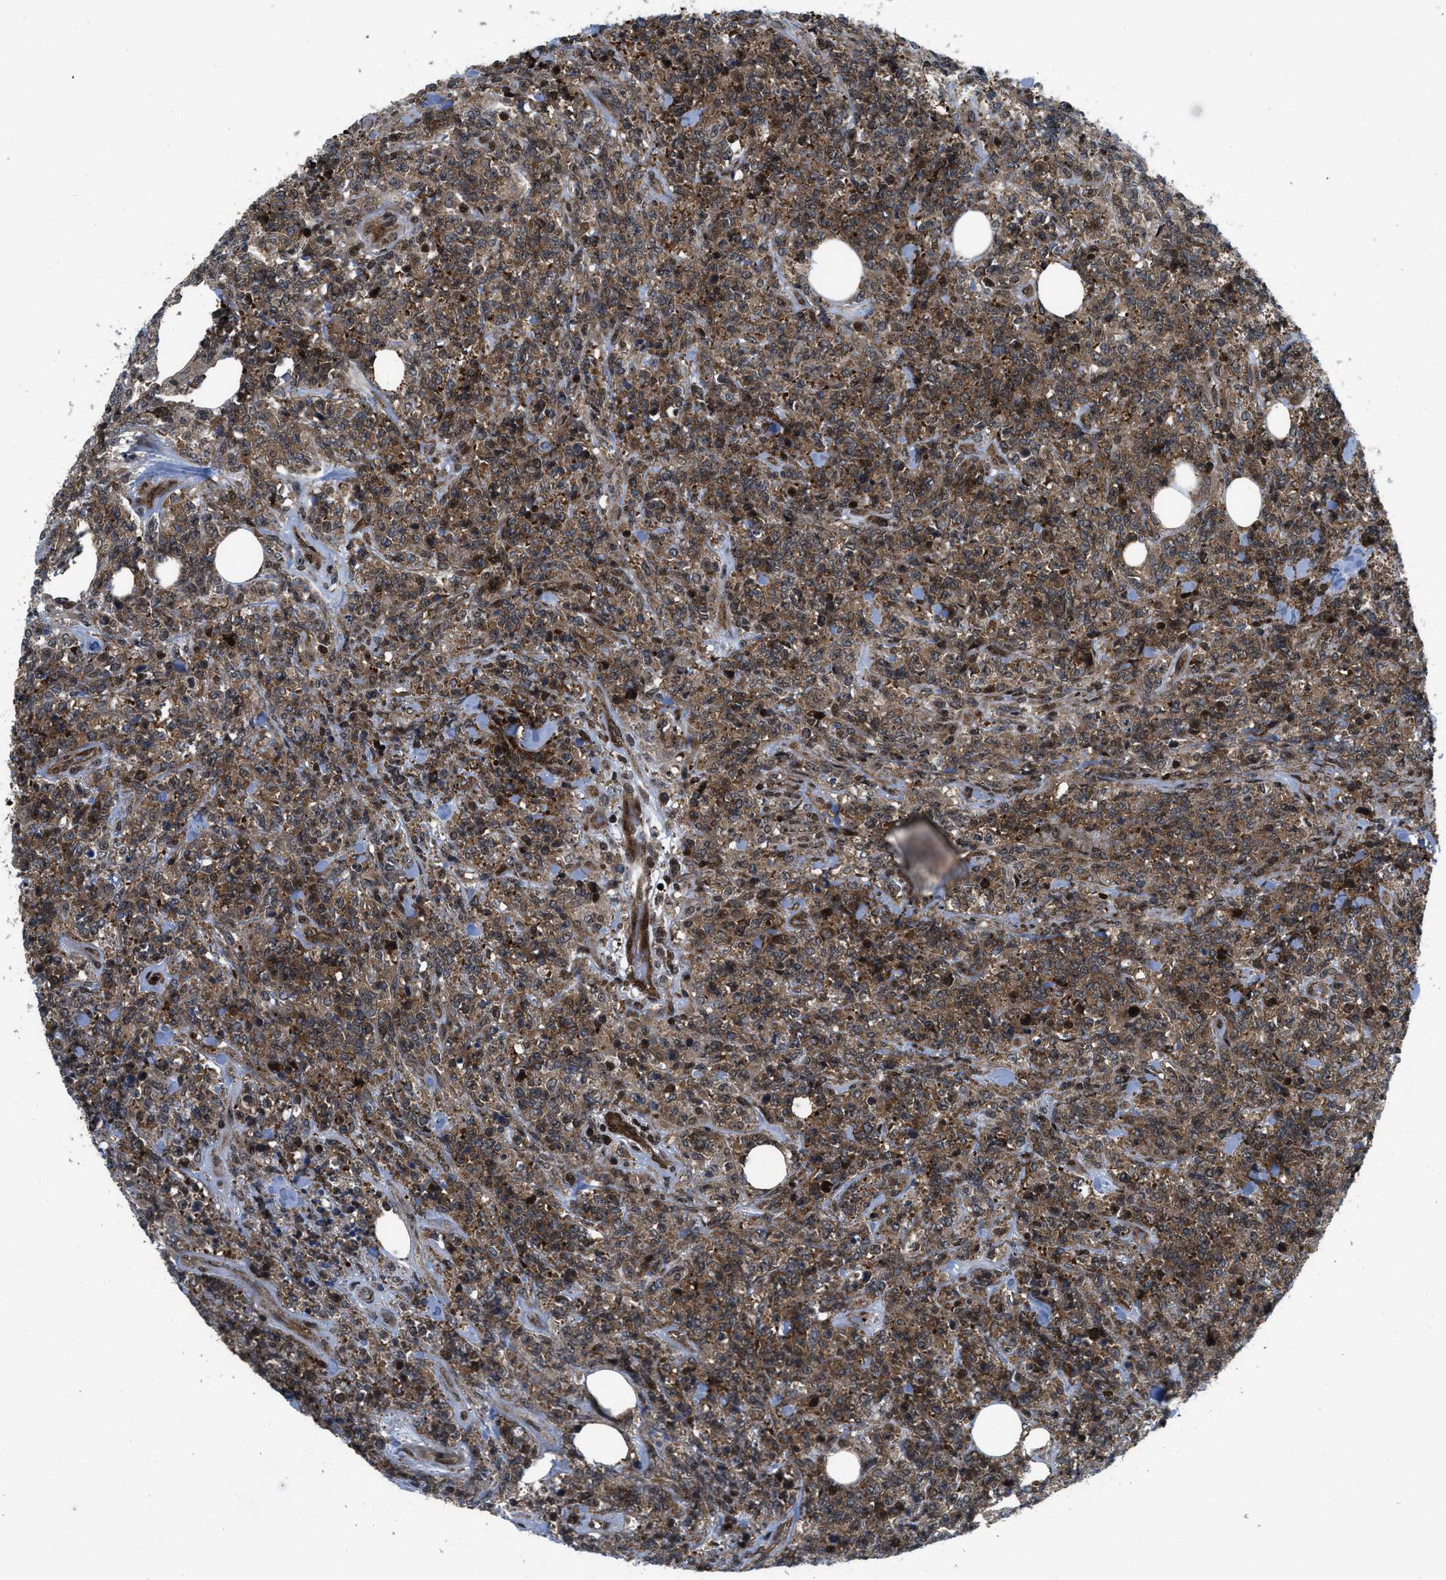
{"staining": {"intensity": "moderate", "quantity": ">75%", "location": "cytoplasmic/membranous,nuclear"}, "tissue": "lymphoma", "cell_type": "Tumor cells", "image_type": "cancer", "snomed": [{"axis": "morphology", "description": "Malignant lymphoma, non-Hodgkin's type, High grade"}, {"axis": "topography", "description": "Soft tissue"}], "caption": "Immunohistochemical staining of human lymphoma exhibits medium levels of moderate cytoplasmic/membranous and nuclear expression in approximately >75% of tumor cells.", "gene": "PPP2CB", "patient": {"sex": "male", "age": 18}}